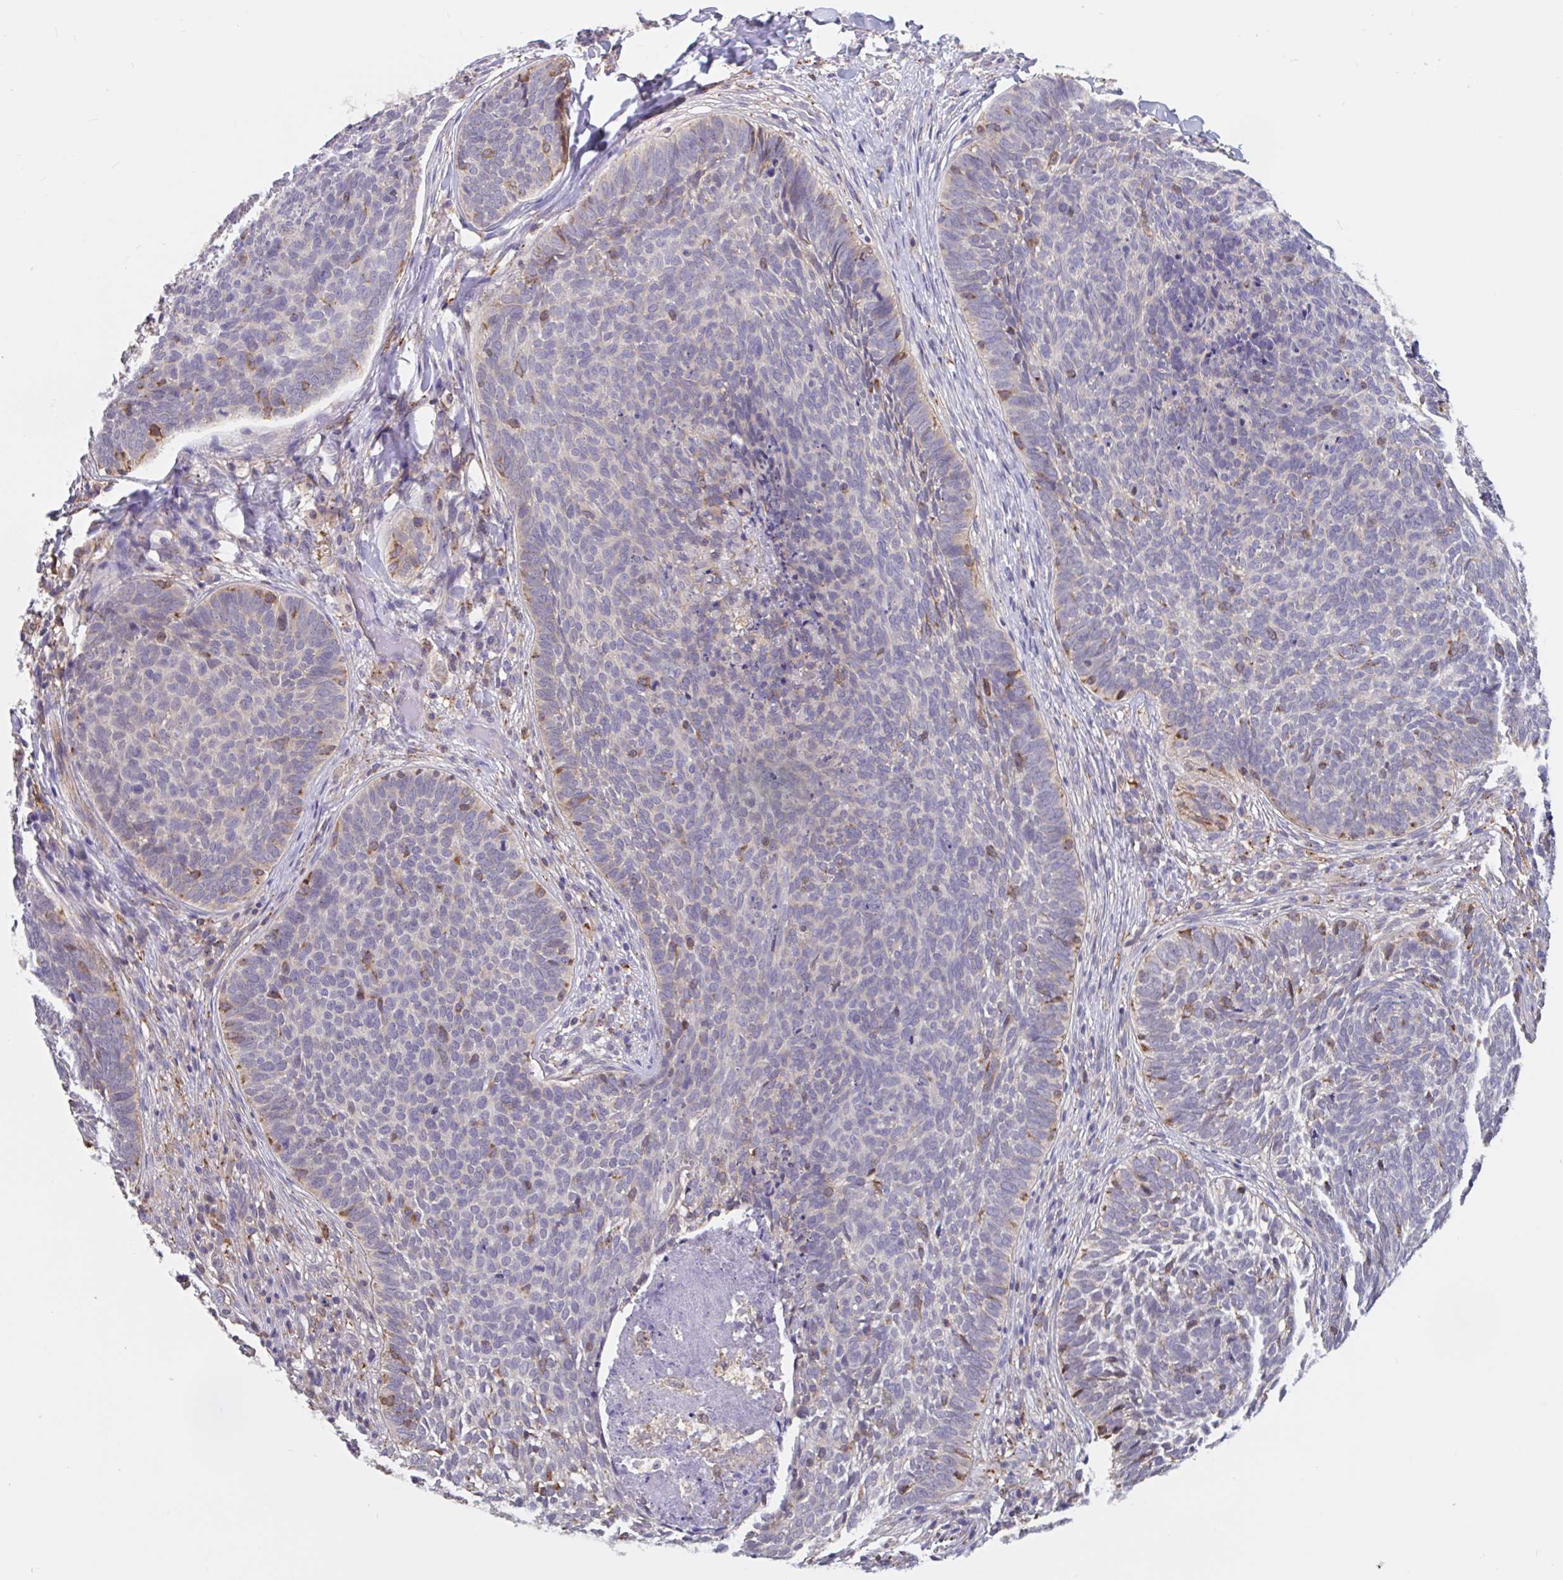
{"staining": {"intensity": "negative", "quantity": "none", "location": "none"}, "tissue": "skin cancer", "cell_type": "Tumor cells", "image_type": "cancer", "snomed": [{"axis": "morphology", "description": "Basal cell carcinoma"}, {"axis": "topography", "description": "Skin"}, {"axis": "topography", "description": "Skin of face"}], "caption": "Tumor cells are negative for protein expression in human skin basal cell carcinoma.", "gene": "SNX8", "patient": {"sex": "male", "age": 56}}